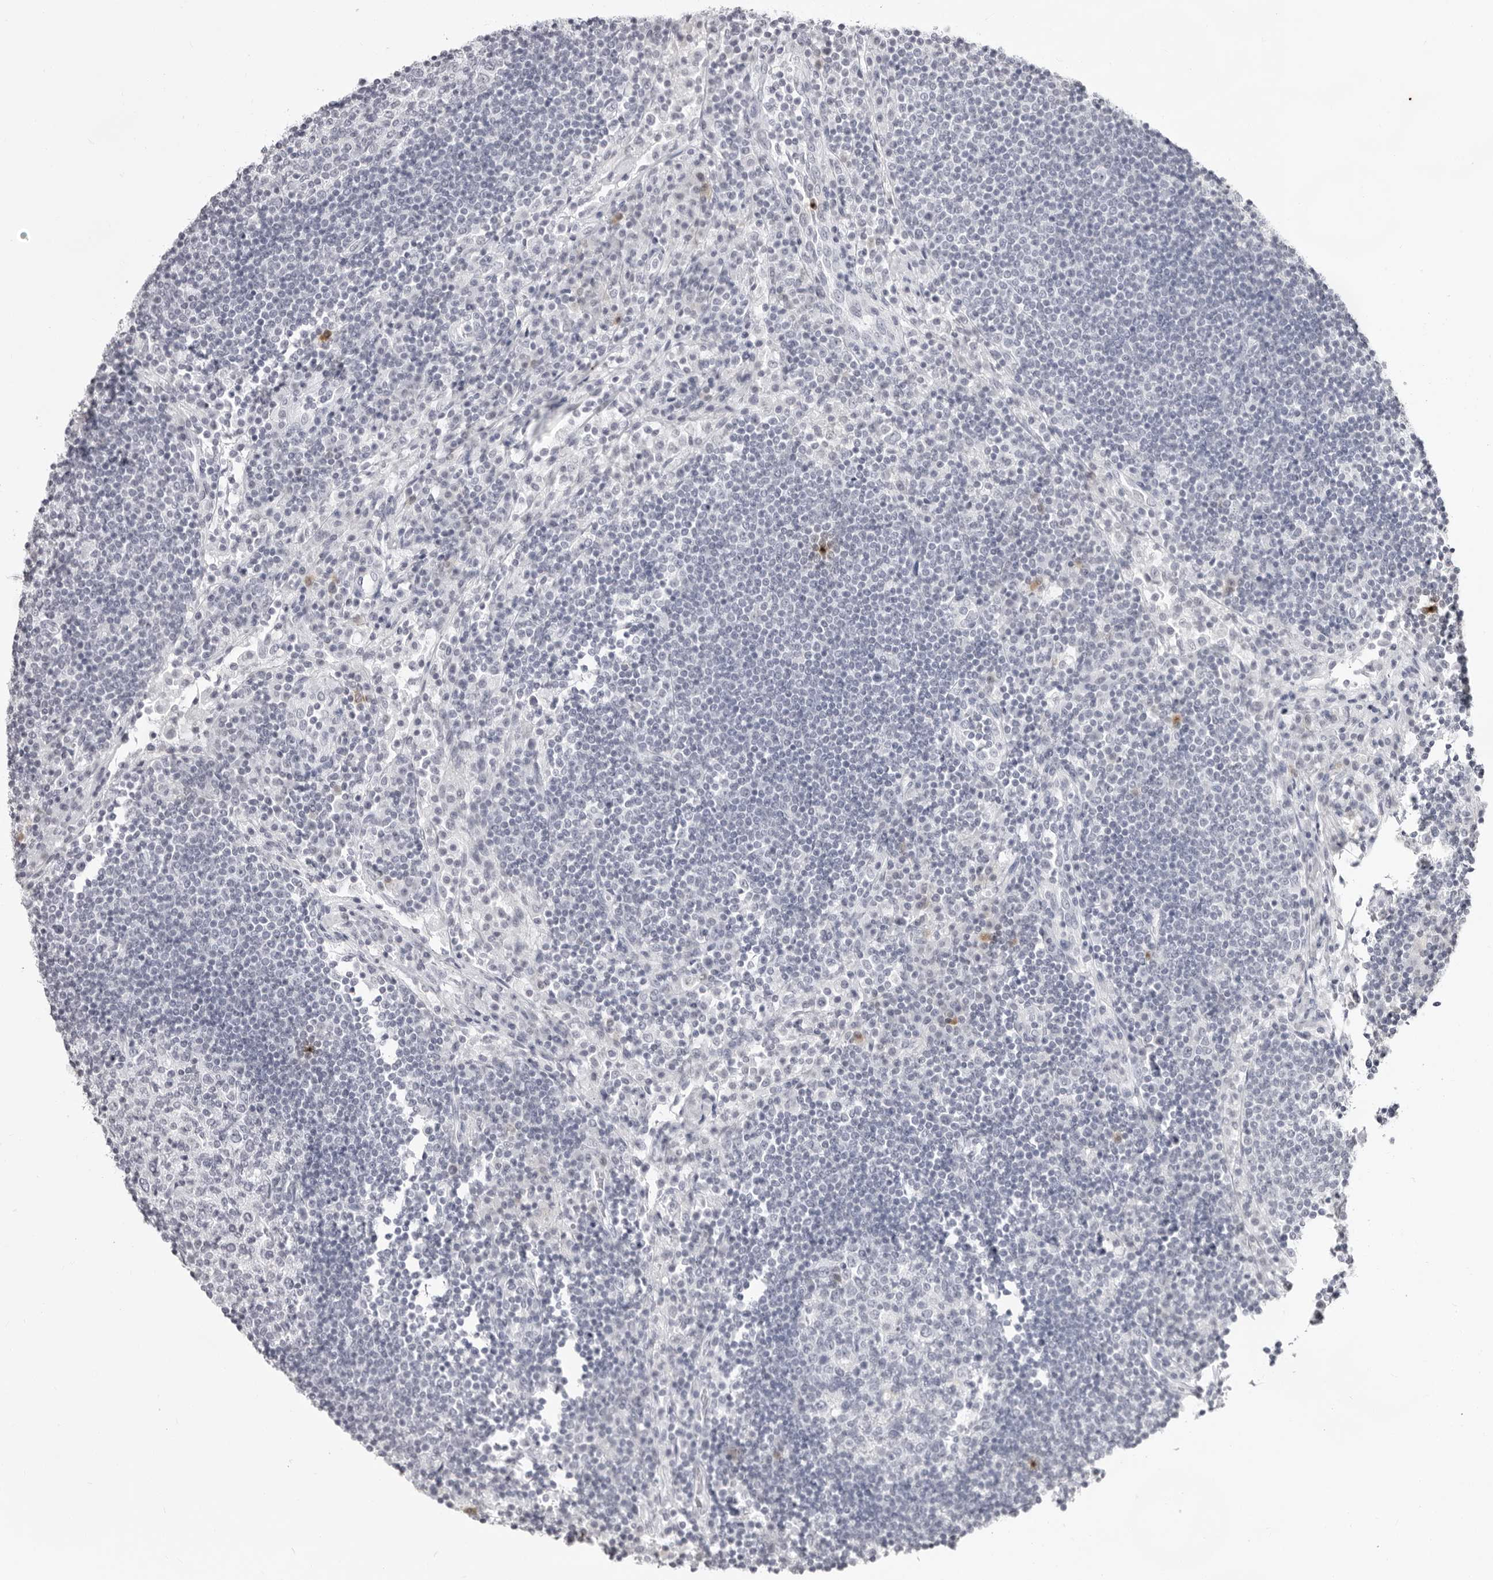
{"staining": {"intensity": "negative", "quantity": "none", "location": "none"}, "tissue": "lymph node", "cell_type": "Germinal center cells", "image_type": "normal", "snomed": [{"axis": "morphology", "description": "Normal tissue, NOS"}, {"axis": "topography", "description": "Lymph node"}], "caption": "Lymph node stained for a protein using immunohistochemistry displays no positivity germinal center cells.", "gene": "CST5", "patient": {"sex": "female", "age": 53}}